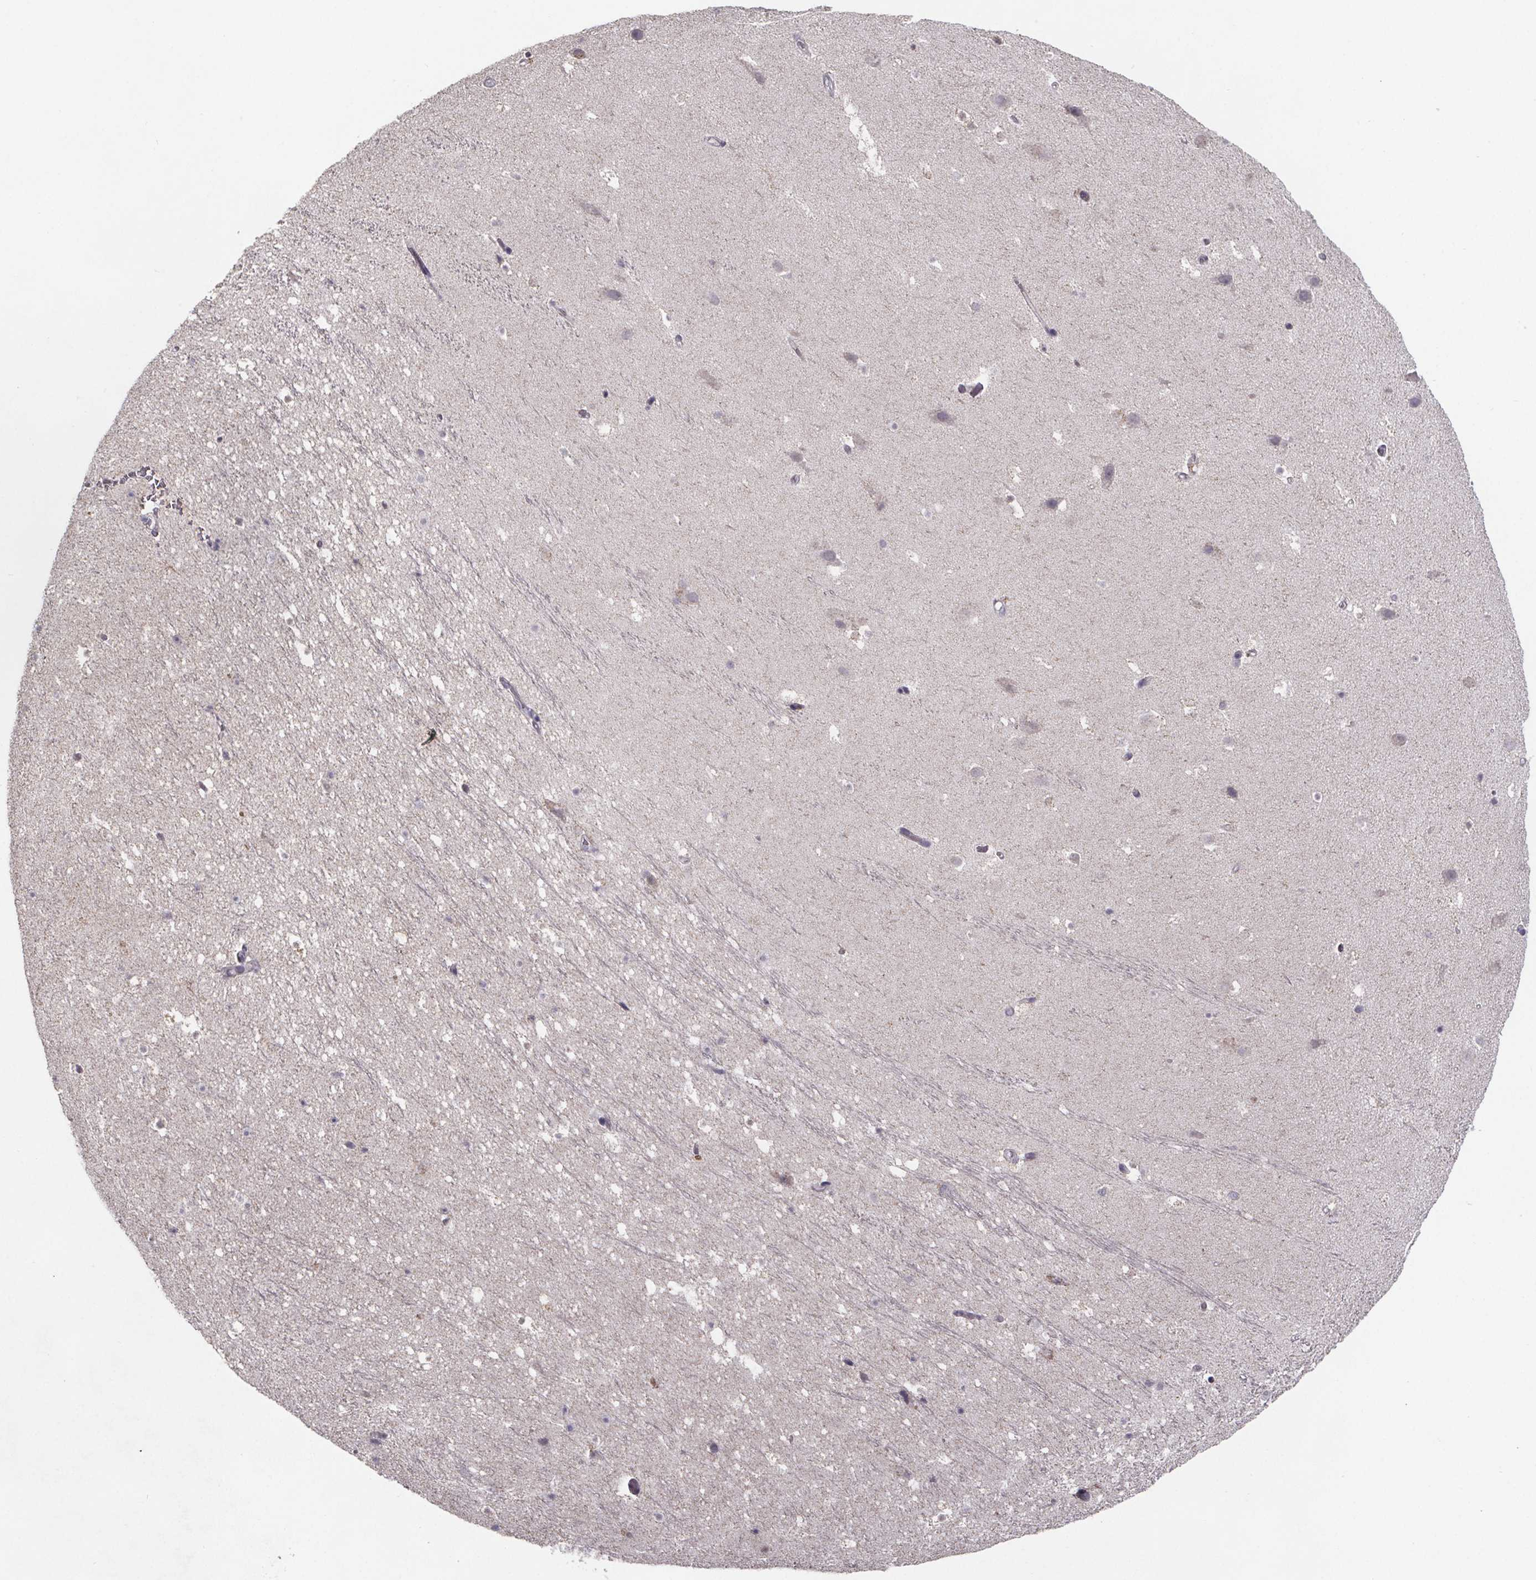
{"staining": {"intensity": "negative", "quantity": "none", "location": "none"}, "tissue": "hippocampus", "cell_type": "Glial cells", "image_type": "normal", "snomed": [{"axis": "morphology", "description": "Normal tissue, NOS"}, {"axis": "topography", "description": "Hippocampus"}], "caption": "This is an immunohistochemistry (IHC) photomicrograph of normal hippocampus. There is no staining in glial cells.", "gene": "PALLD", "patient": {"sex": "male", "age": 26}}